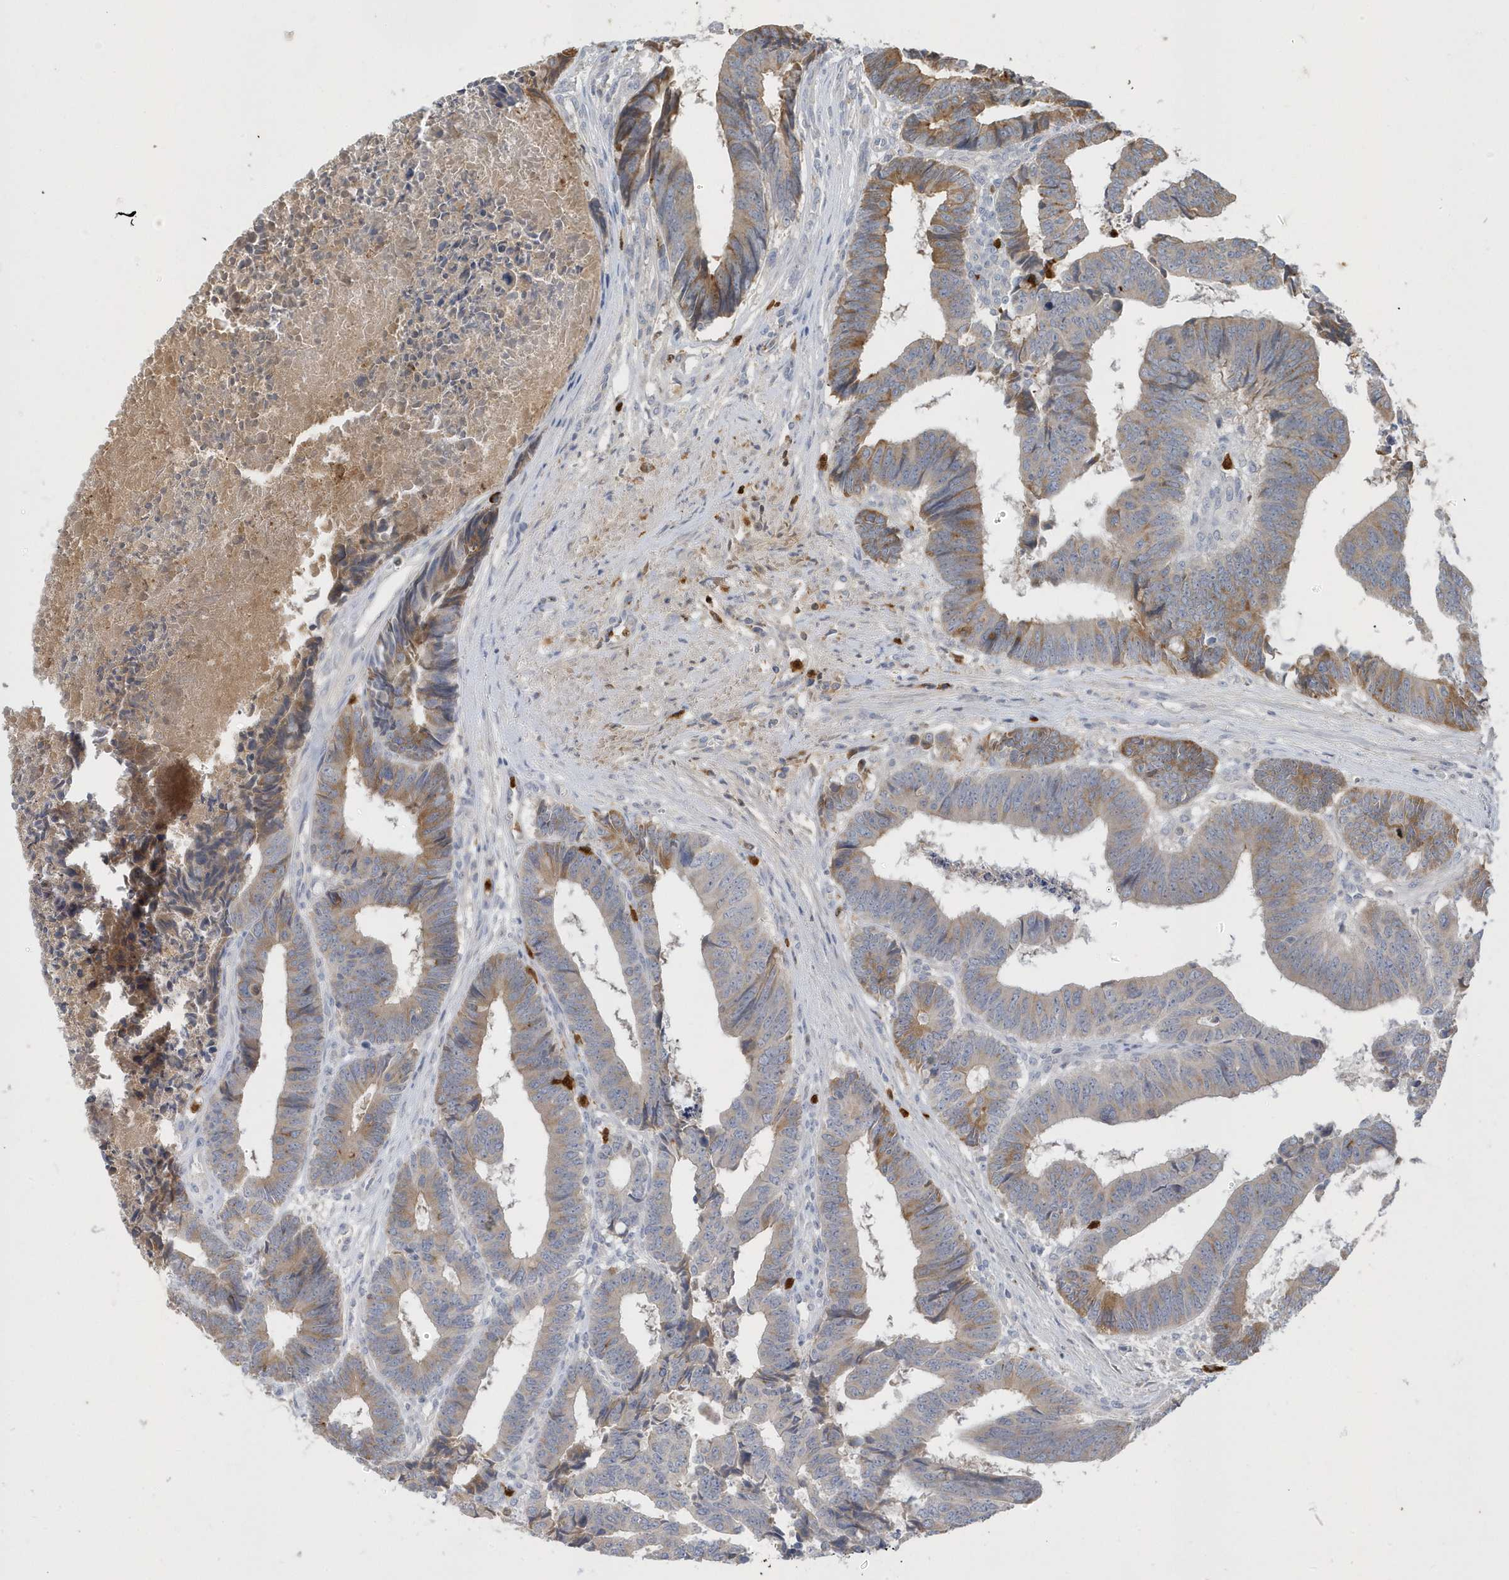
{"staining": {"intensity": "moderate", "quantity": "<25%", "location": "cytoplasmic/membranous"}, "tissue": "colorectal cancer", "cell_type": "Tumor cells", "image_type": "cancer", "snomed": [{"axis": "morphology", "description": "Adenocarcinoma, NOS"}, {"axis": "topography", "description": "Rectum"}], "caption": "Protein analysis of adenocarcinoma (colorectal) tissue demonstrates moderate cytoplasmic/membranous expression in about <25% of tumor cells.", "gene": "DPP9", "patient": {"sex": "male", "age": 84}}